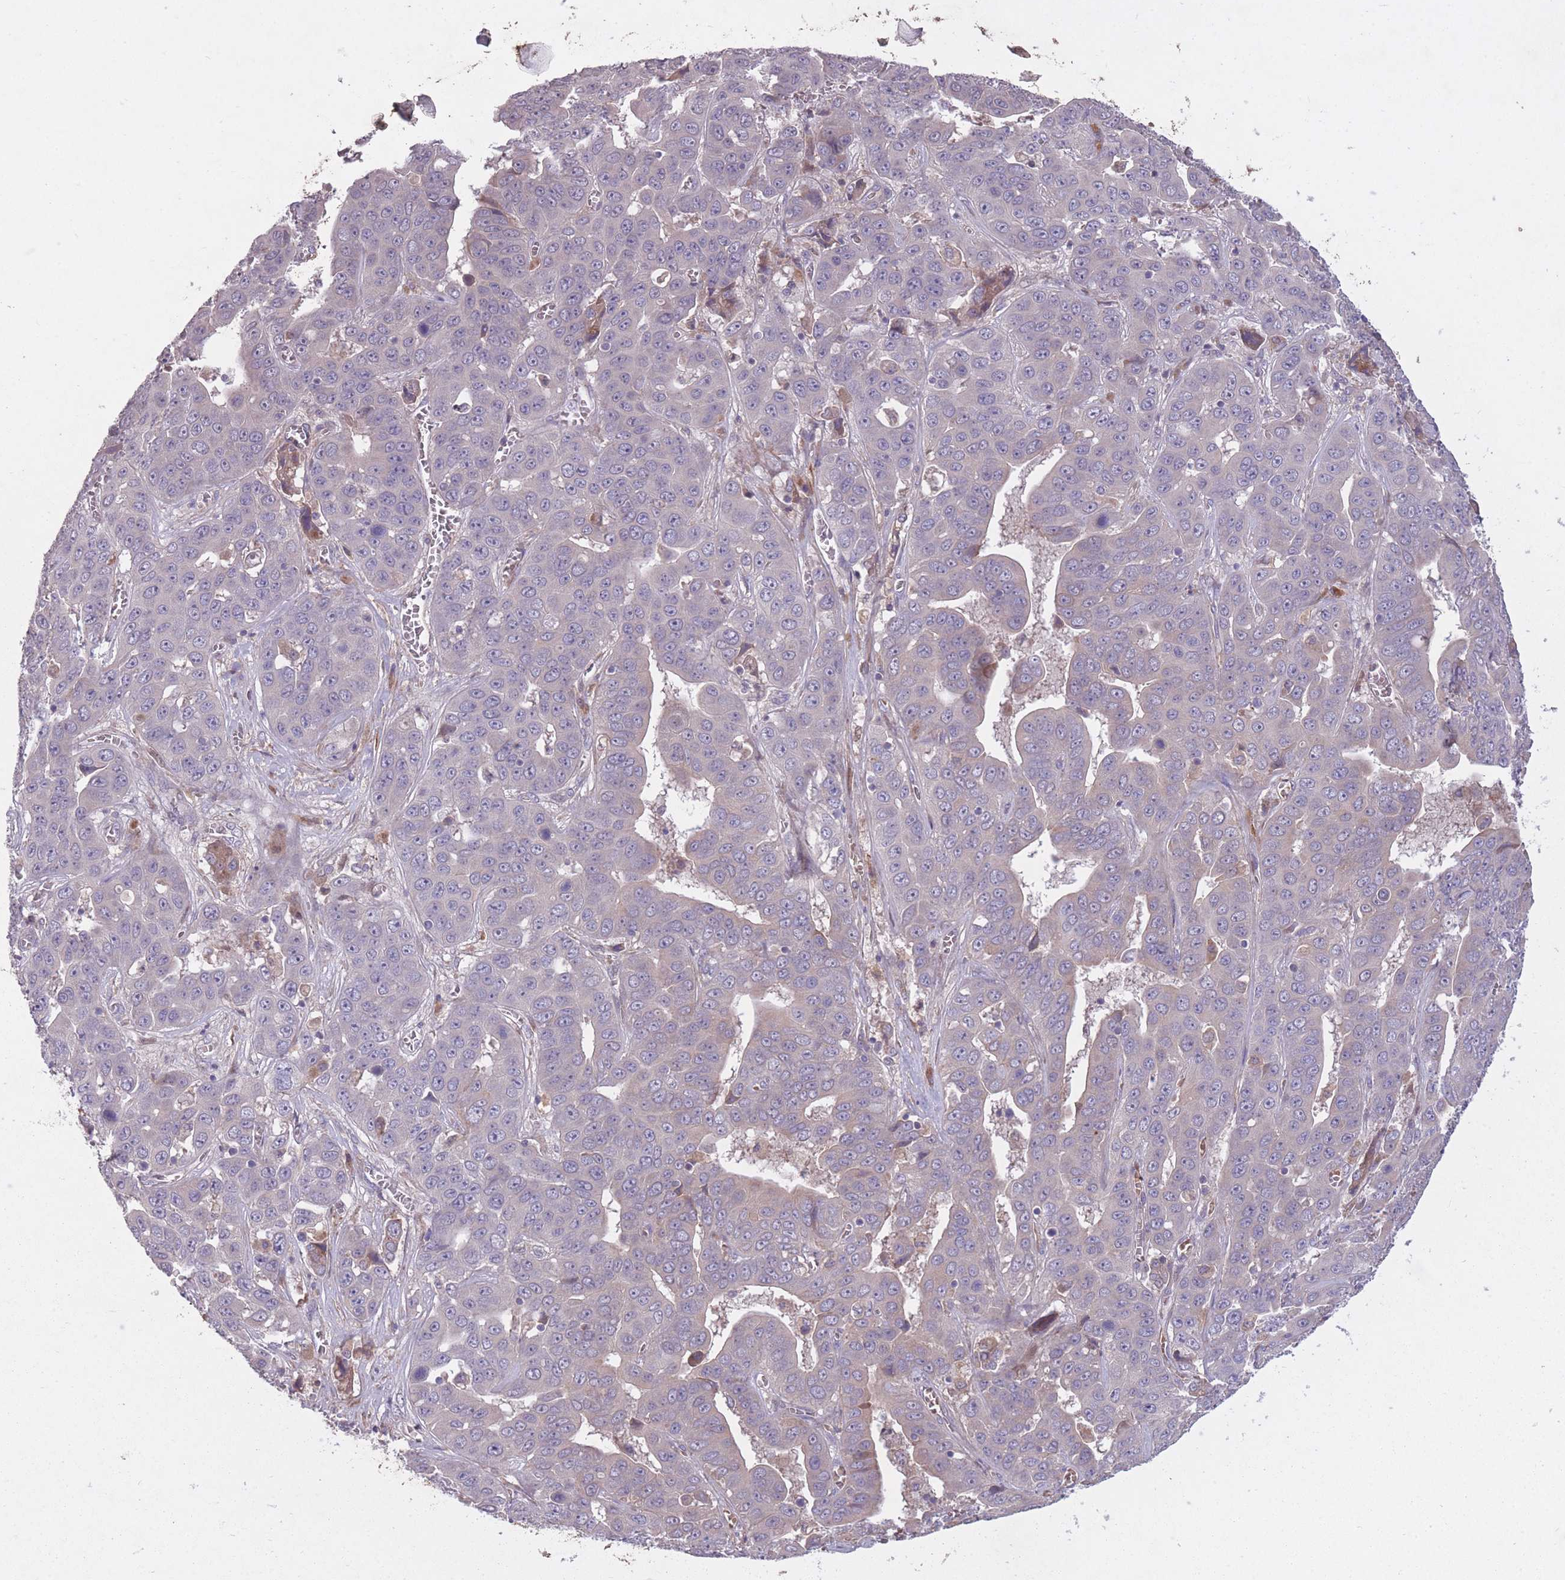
{"staining": {"intensity": "negative", "quantity": "none", "location": "none"}, "tissue": "liver cancer", "cell_type": "Tumor cells", "image_type": "cancer", "snomed": [{"axis": "morphology", "description": "Cholangiocarcinoma"}, {"axis": "topography", "description": "Liver"}], "caption": "Cholangiocarcinoma (liver) was stained to show a protein in brown. There is no significant staining in tumor cells. The staining is performed using DAB (3,3'-diaminobenzidine) brown chromogen with nuclei counter-stained in using hematoxylin.", "gene": "OR2V2", "patient": {"sex": "female", "age": 52}}